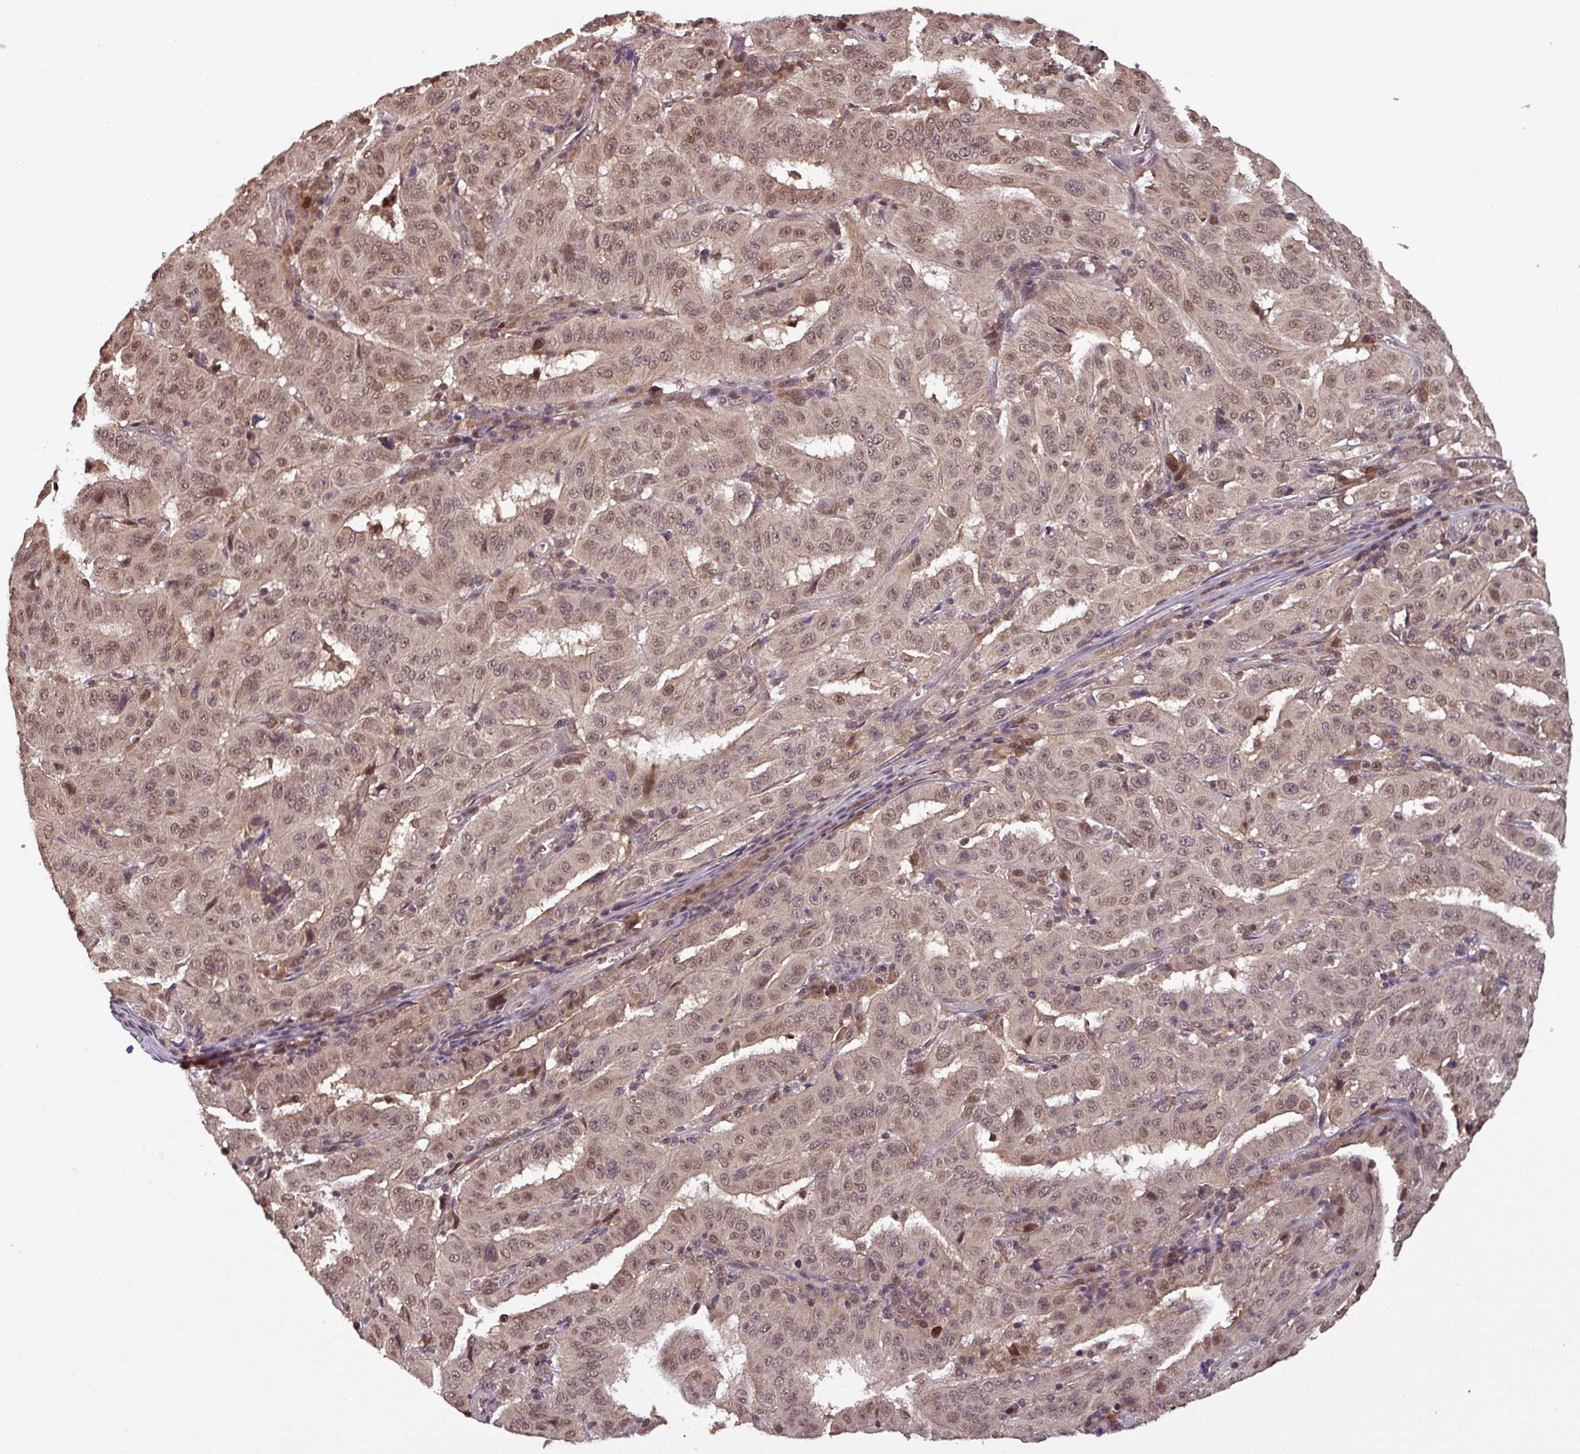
{"staining": {"intensity": "moderate", "quantity": "25%-75%", "location": "nuclear"}, "tissue": "pancreatic cancer", "cell_type": "Tumor cells", "image_type": "cancer", "snomed": [{"axis": "morphology", "description": "Adenocarcinoma, NOS"}, {"axis": "topography", "description": "Pancreas"}], "caption": "Protein staining of adenocarcinoma (pancreatic) tissue shows moderate nuclear staining in about 25%-75% of tumor cells. (DAB IHC with brightfield microscopy, high magnification).", "gene": "NOB1", "patient": {"sex": "male", "age": 63}}